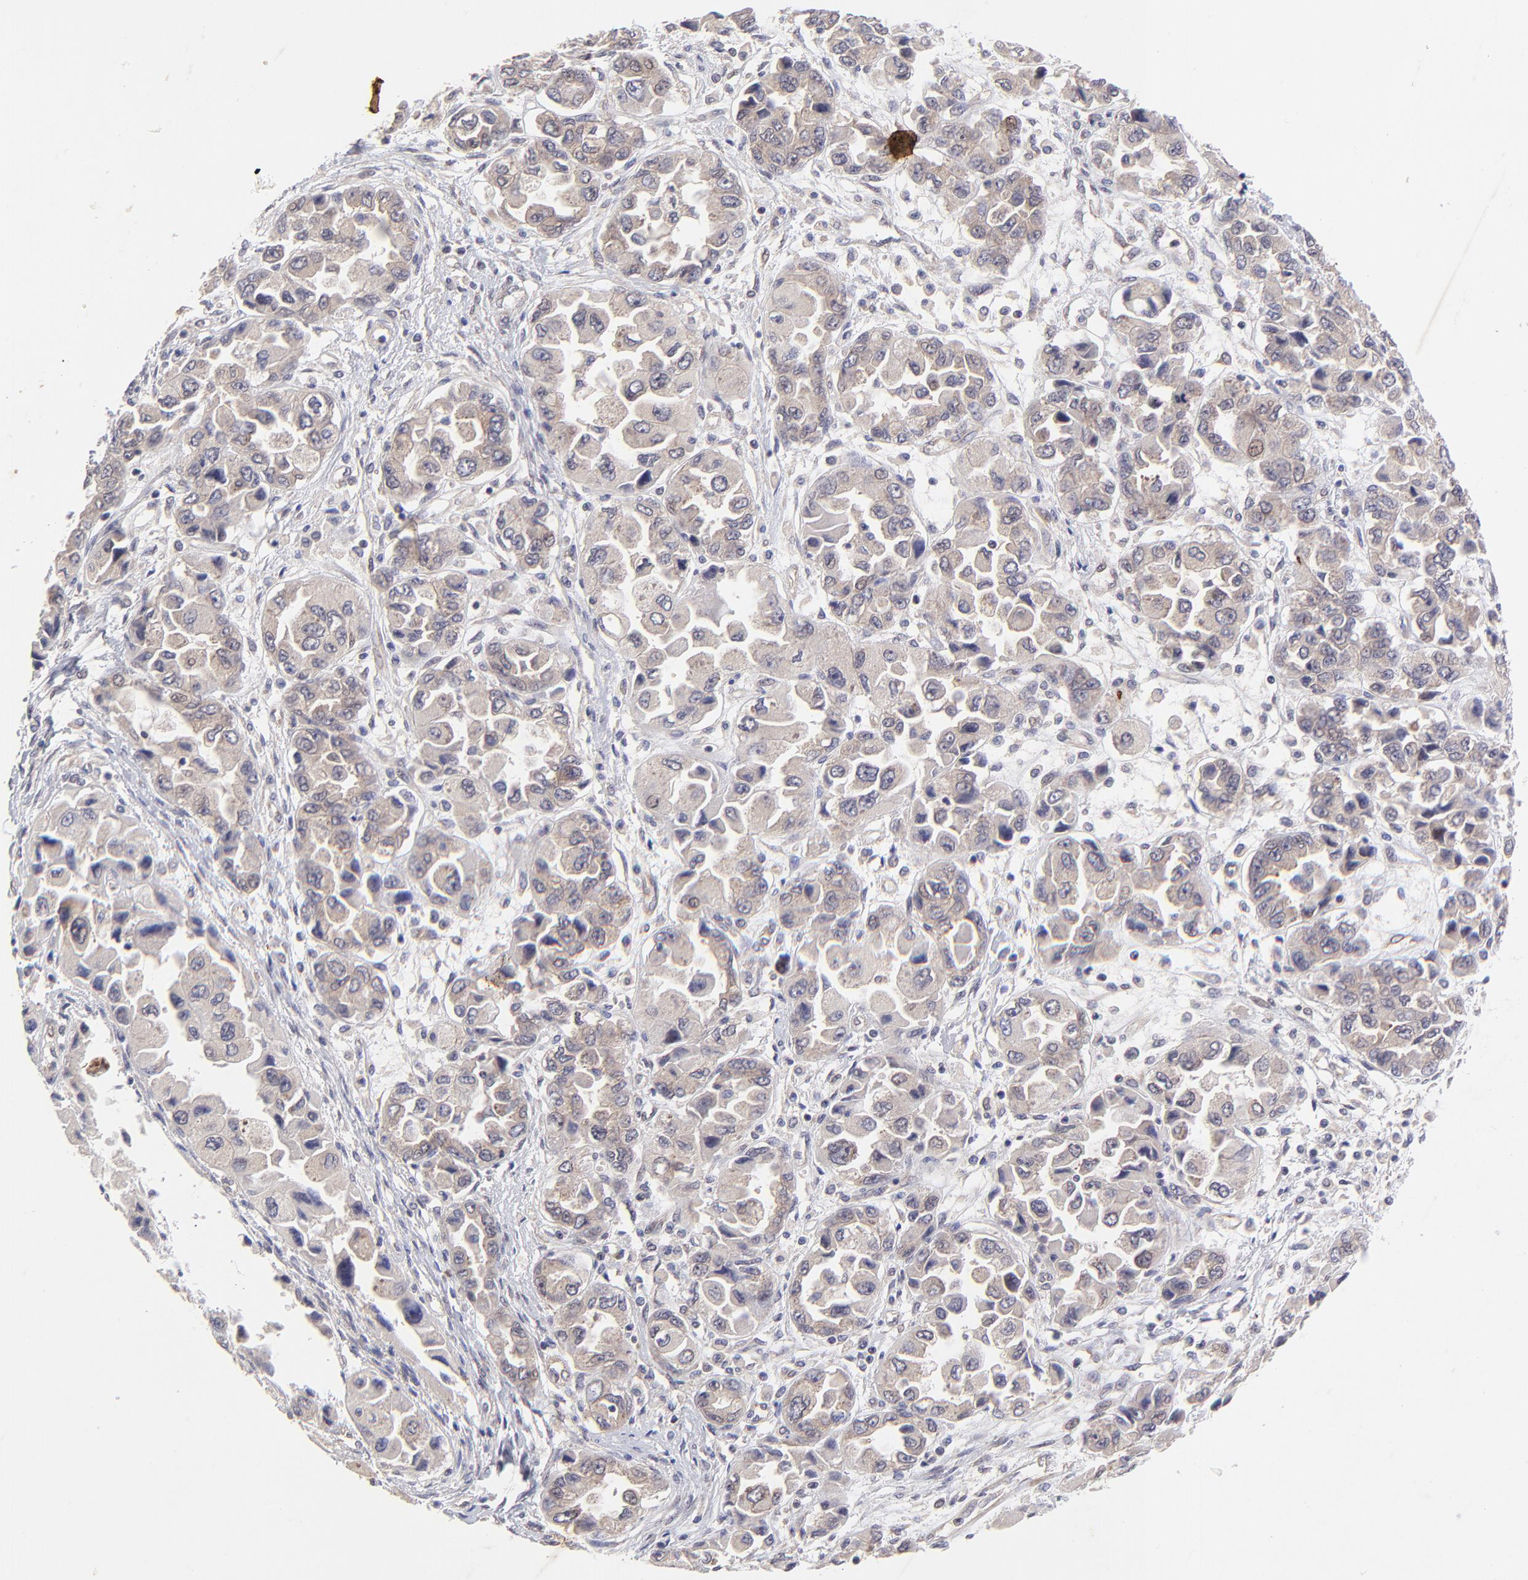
{"staining": {"intensity": "weak", "quantity": "<25%", "location": "cytoplasmic/membranous"}, "tissue": "ovarian cancer", "cell_type": "Tumor cells", "image_type": "cancer", "snomed": [{"axis": "morphology", "description": "Cystadenocarcinoma, serous, NOS"}, {"axis": "topography", "description": "Ovary"}], "caption": "The image demonstrates no significant staining in tumor cells of ovarian serous cystadenocarcinoma. (Brightfield microscopy of DAB immunohistochemistry (IHC) at high magnification).", "gene": "TNRC6B", "patient": {"sex": "female", "age": 84}}